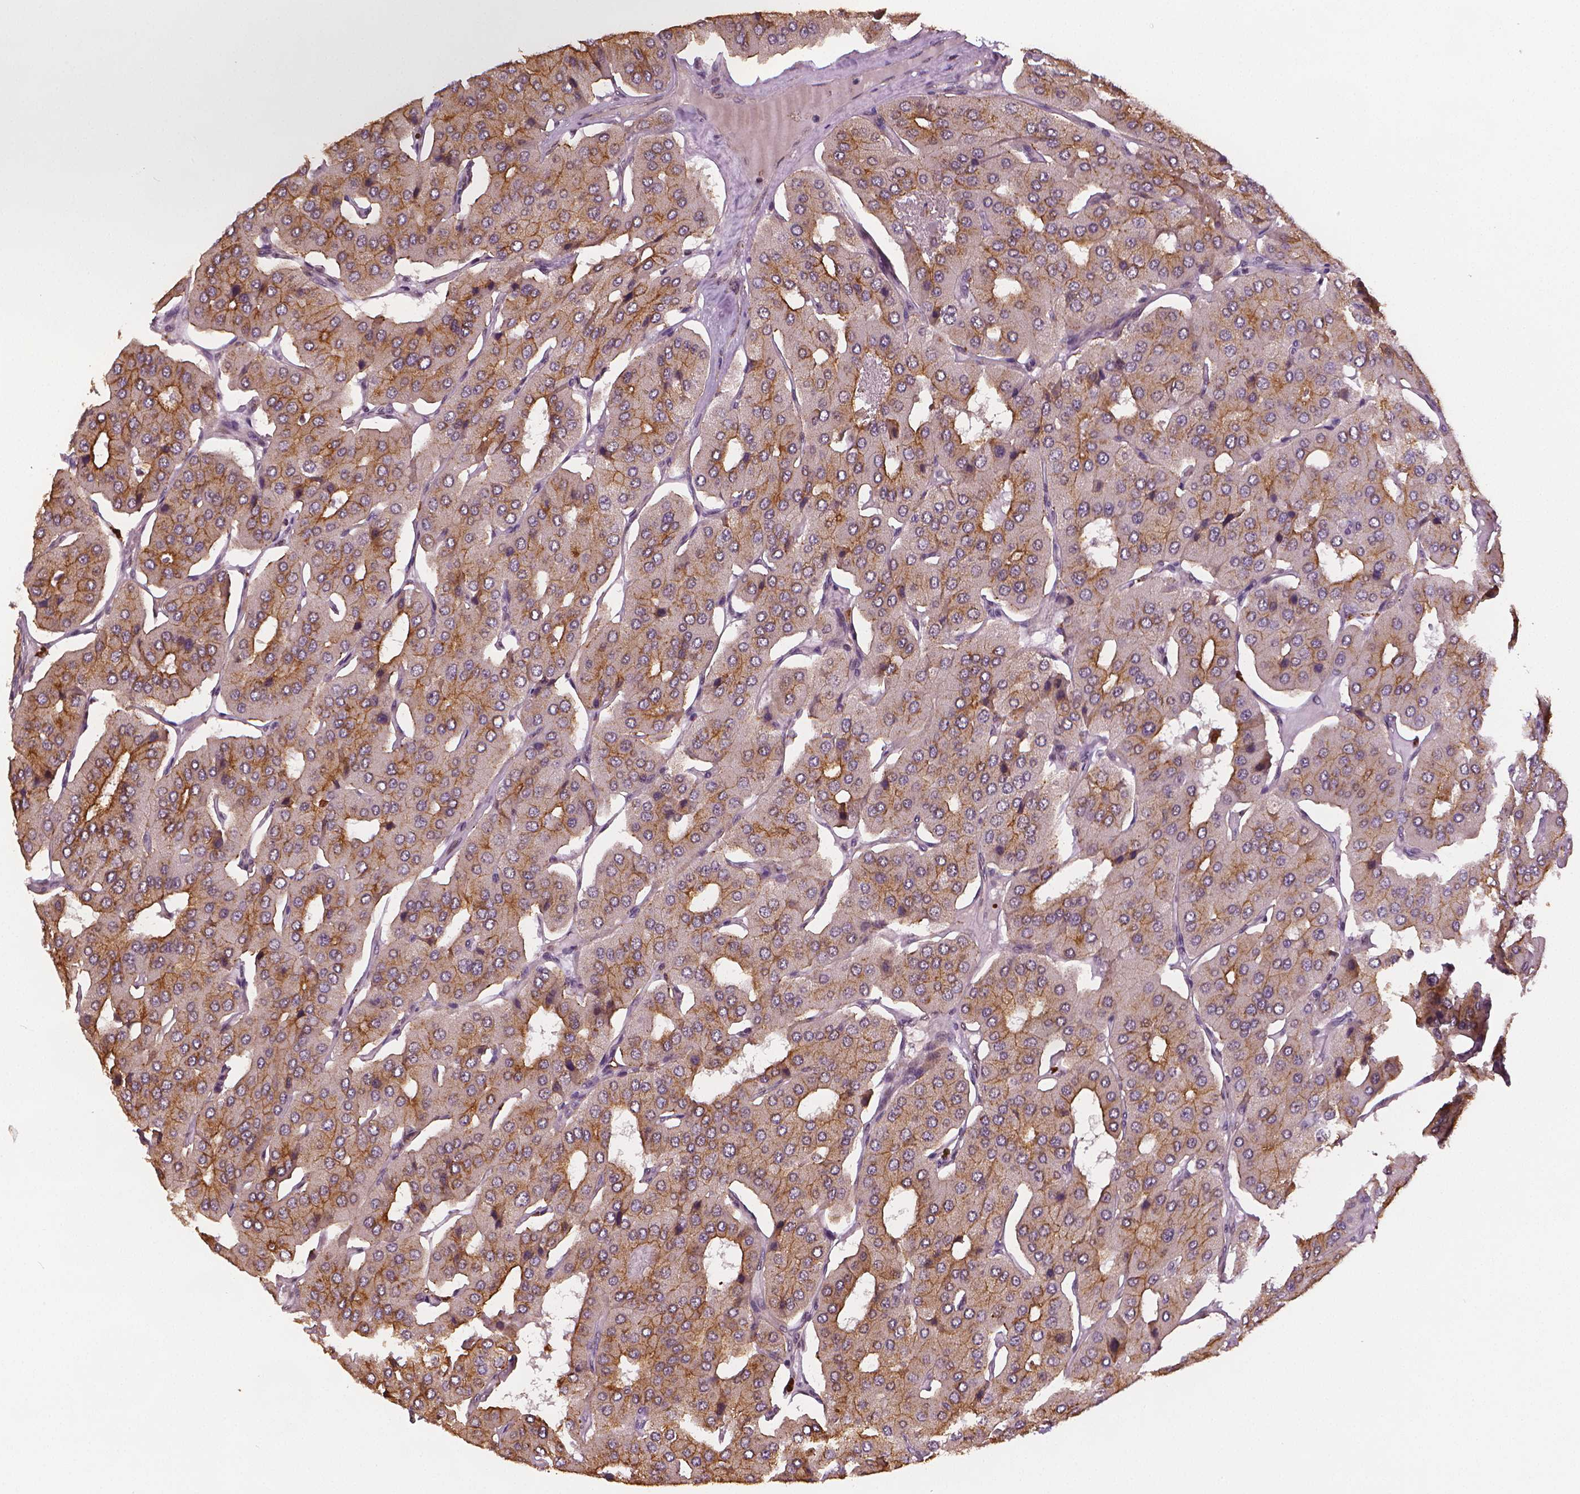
{"staining": {"intensity": "moderate", "quantity": "<25%", "location": "cytoplasmic/membranous"}, "tissue": "parathyroid gland", "cell_type": "Glandular cells", "image_type": "normal", "snomed": [{"axis": "morphology", "description": "Normal tissue, NOS"}, {"axis": "morphology", "description": "Adenoma, NOS"}, {"axis": "topography", "description": "Parathyroid gland"}], "caption": "Immunohistochemical staining of unremarkable human parathyroid gland reveals low levels of moderate cytoplasmic/membranous staining in approximately <25% of glandular cells.", "gene": "STAT3", "patient": {"sex": "female", "age": 86}}